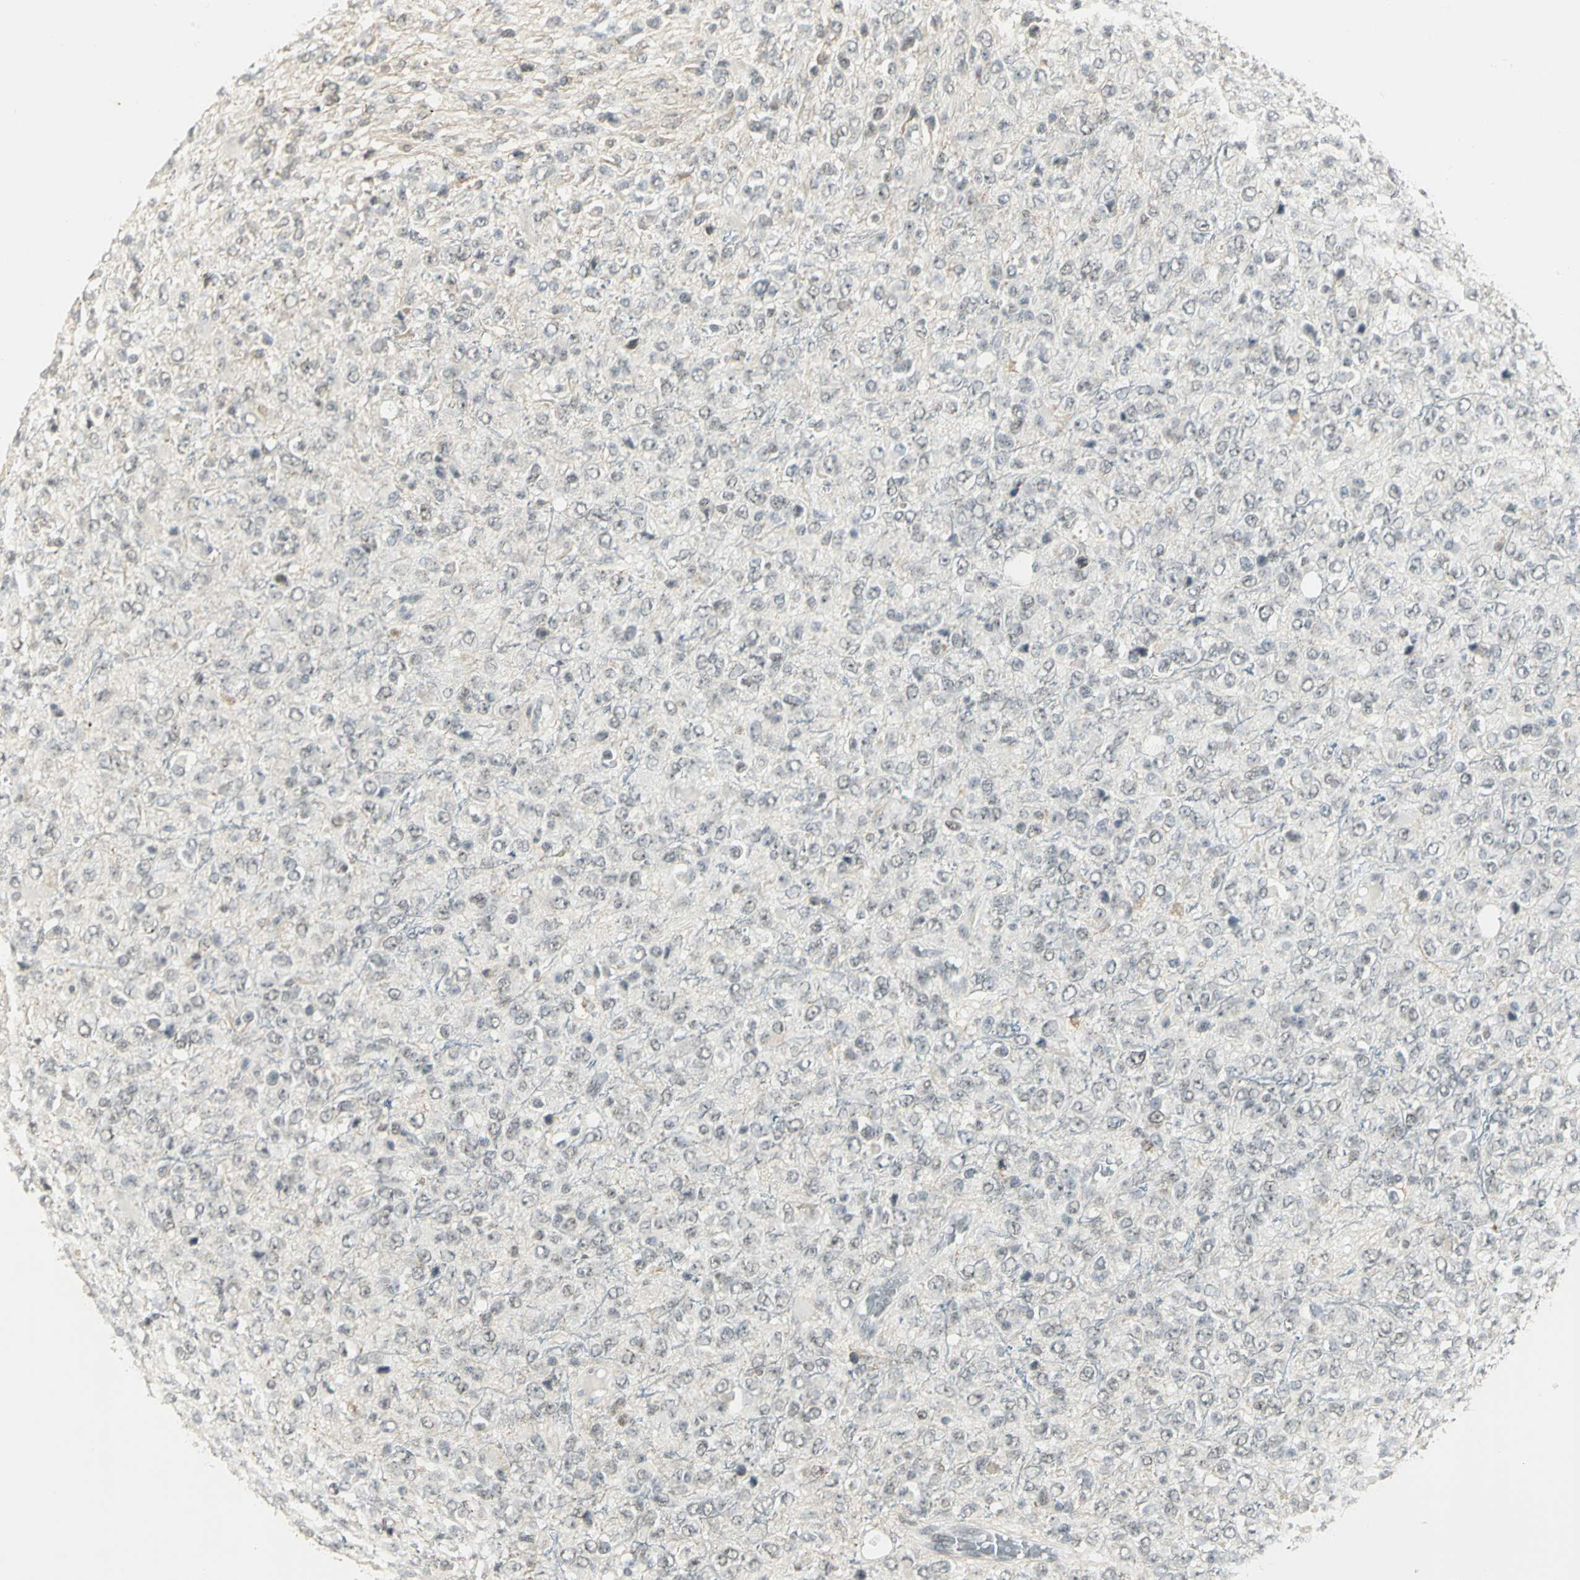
{"staining": {"intensity": "negative", "quantity": "none", "location": "none"}, "tissue": "glioma", "cell_type": "Tumor cells", "image_type": "cancer", "snomed": [{"axis": "morphology", "description": "Glioma, malignant, High grade"}, {"axis": "topography", "description": "pancreas cauda"}], "caption": "Tumor cells are negative for brown protein staining in glioma.", "gene": "CBX3", "patient": {"sex": "male", "age": 60}}